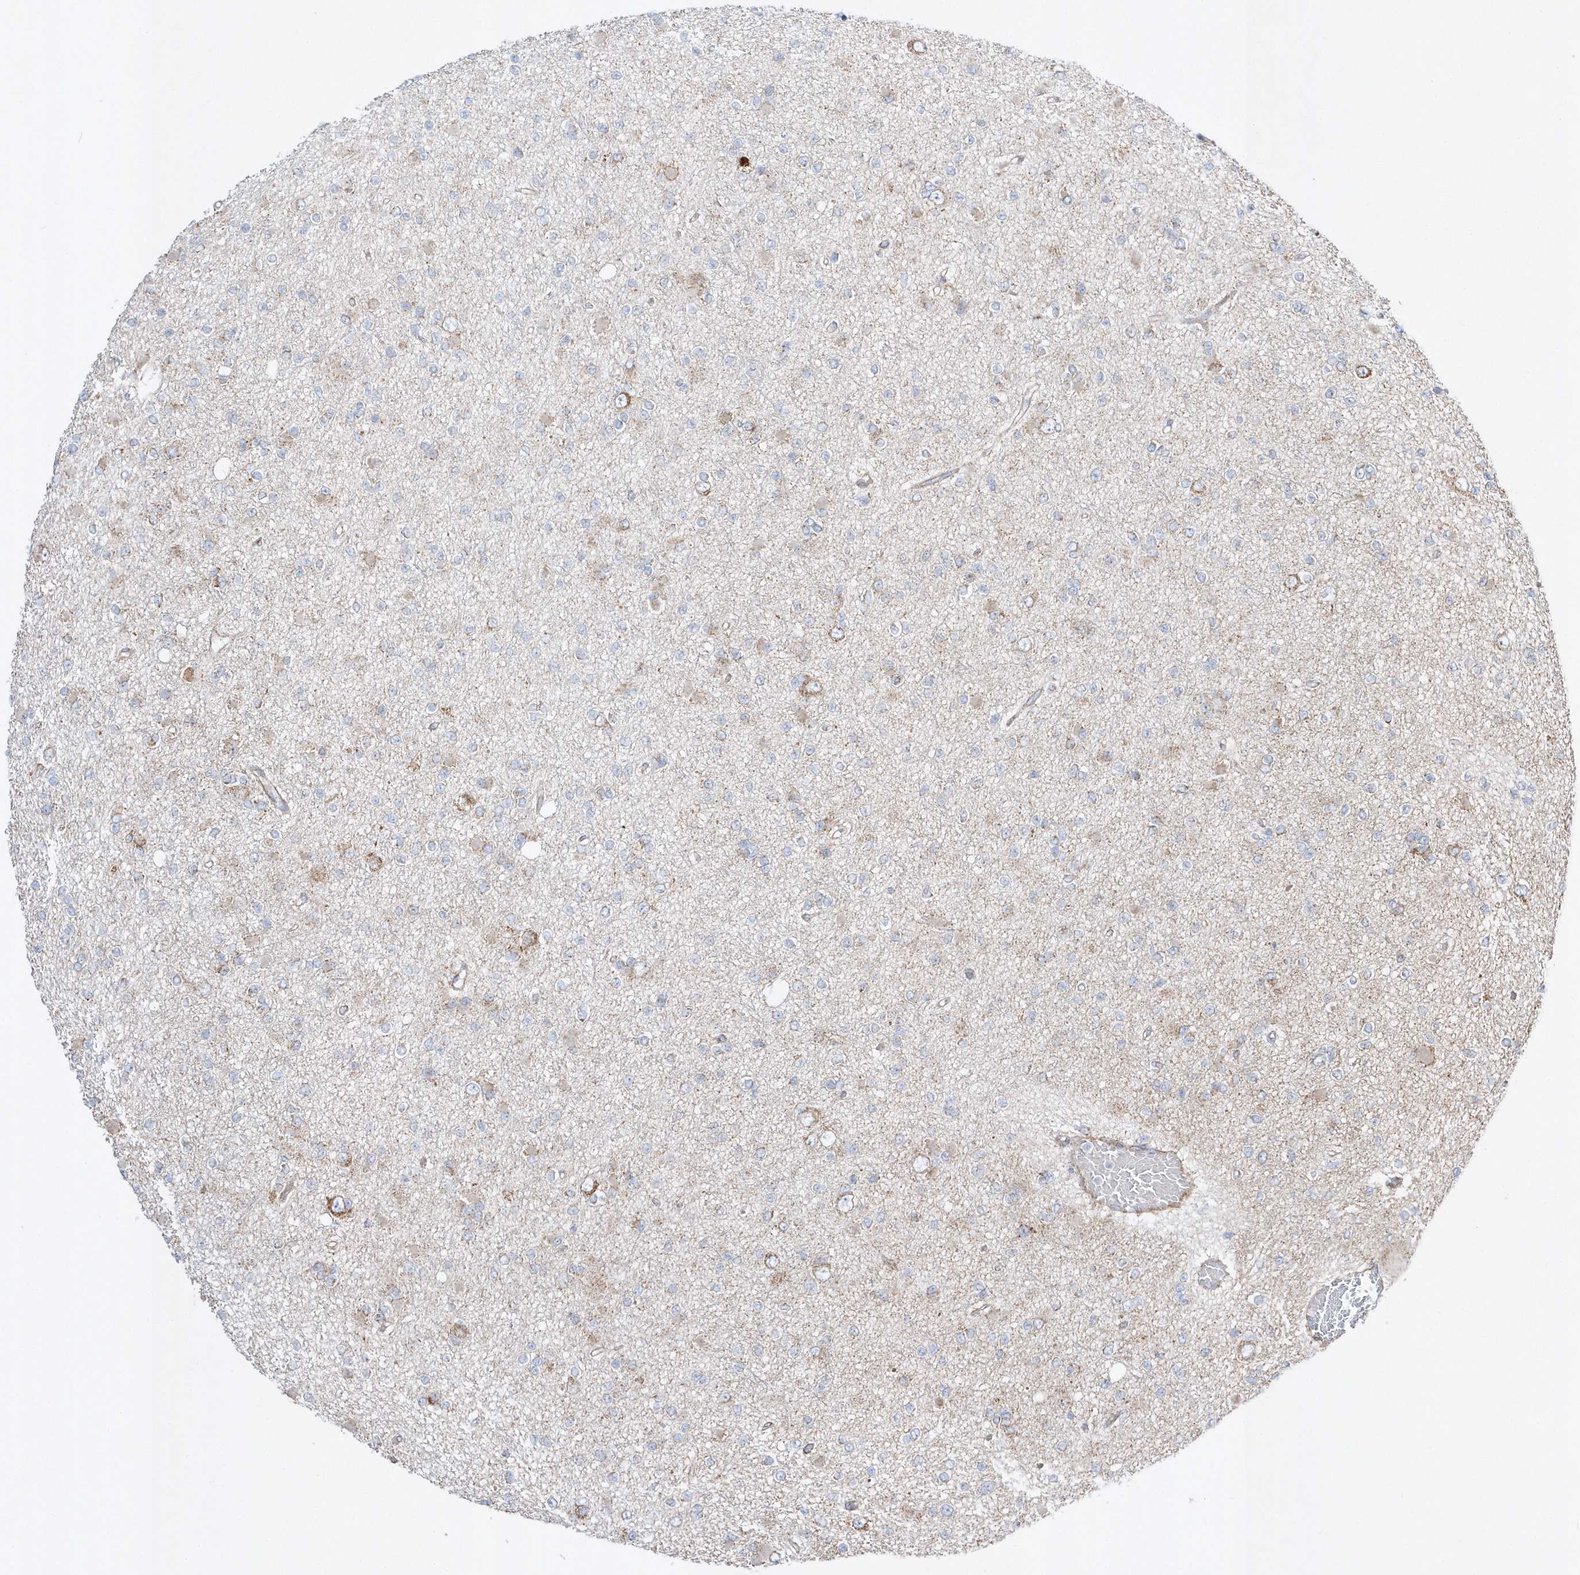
{"staining": {"intensity": "weak", "quantity": "<25%", "location": "cytoplasmic/membranous"}, "tissue": "glioma", "cell_type": "Tumor cells", "image_type": "cancer", "snomed": [{"axis": "morphology", "description": "Glioma, malignant, Low grade"}, {"axis": "topography", "description": "Brain"}], "caption": "The IHC micrograph has no significant positivity in tumor cells of malignant low-grade glioma tissue. (Brightfield microscopy of DAB immunohistochemistry (IHC) at high magnification).", "gene": "OPA1", "patient": {"sex": "female", "age": 22}}